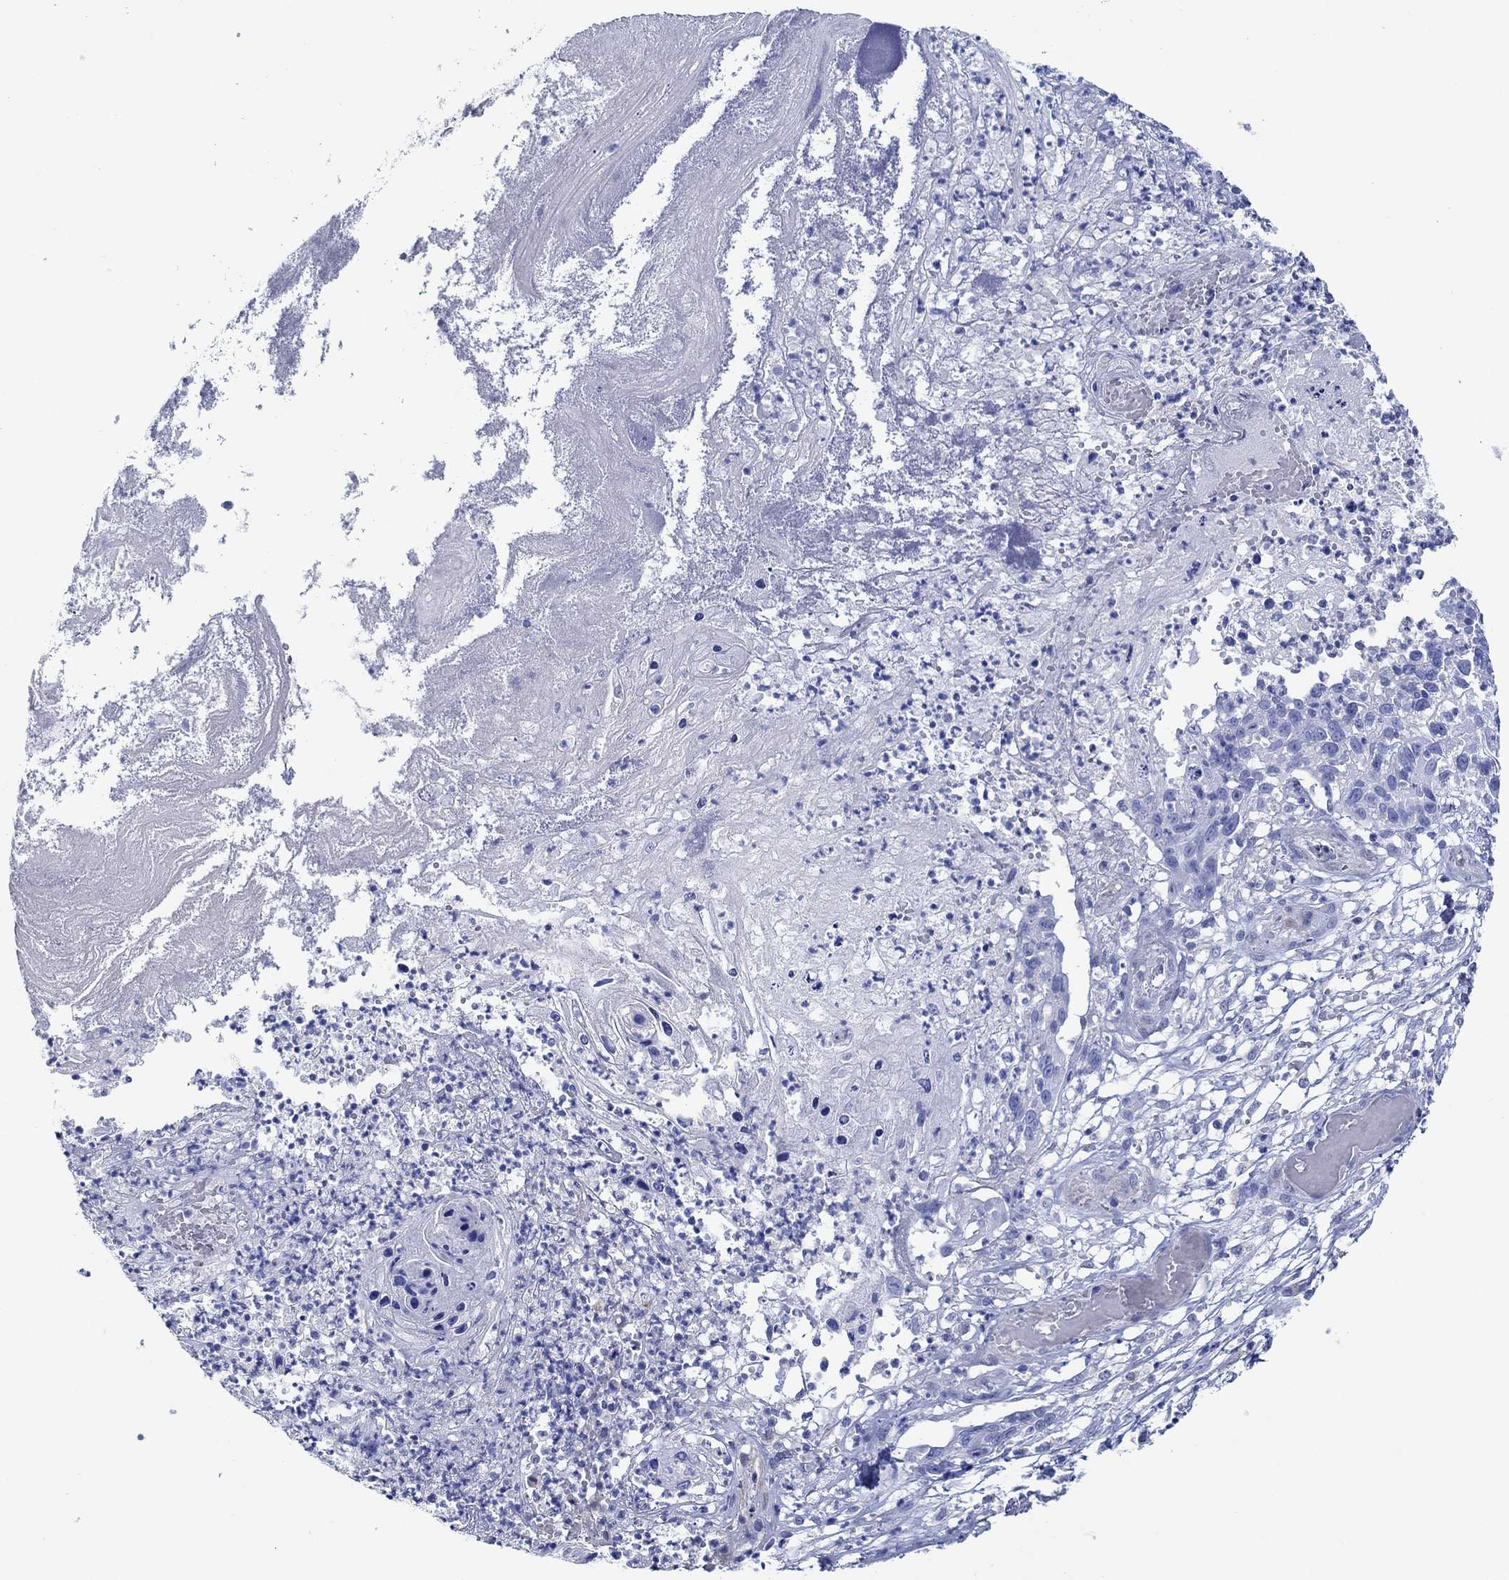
{"staining": {"intensity": "negative", "quantity": "none", "location": "none"}, "tissue": "skin cancer", "cell_type": "Tumor cells", "image_type": "cancer", "snomed": [{"axis": "morphology", "description": "Squamous cell carcinoma, NOS"}, {"axis": "topography", "description": "Skin"}], "caption": "The image shows no significant positivity in tumor cells of skin cancer (squamous cell carcinoma).", "gene": "IGFBP6", "patient": {"sex": "male", "age": 92}}